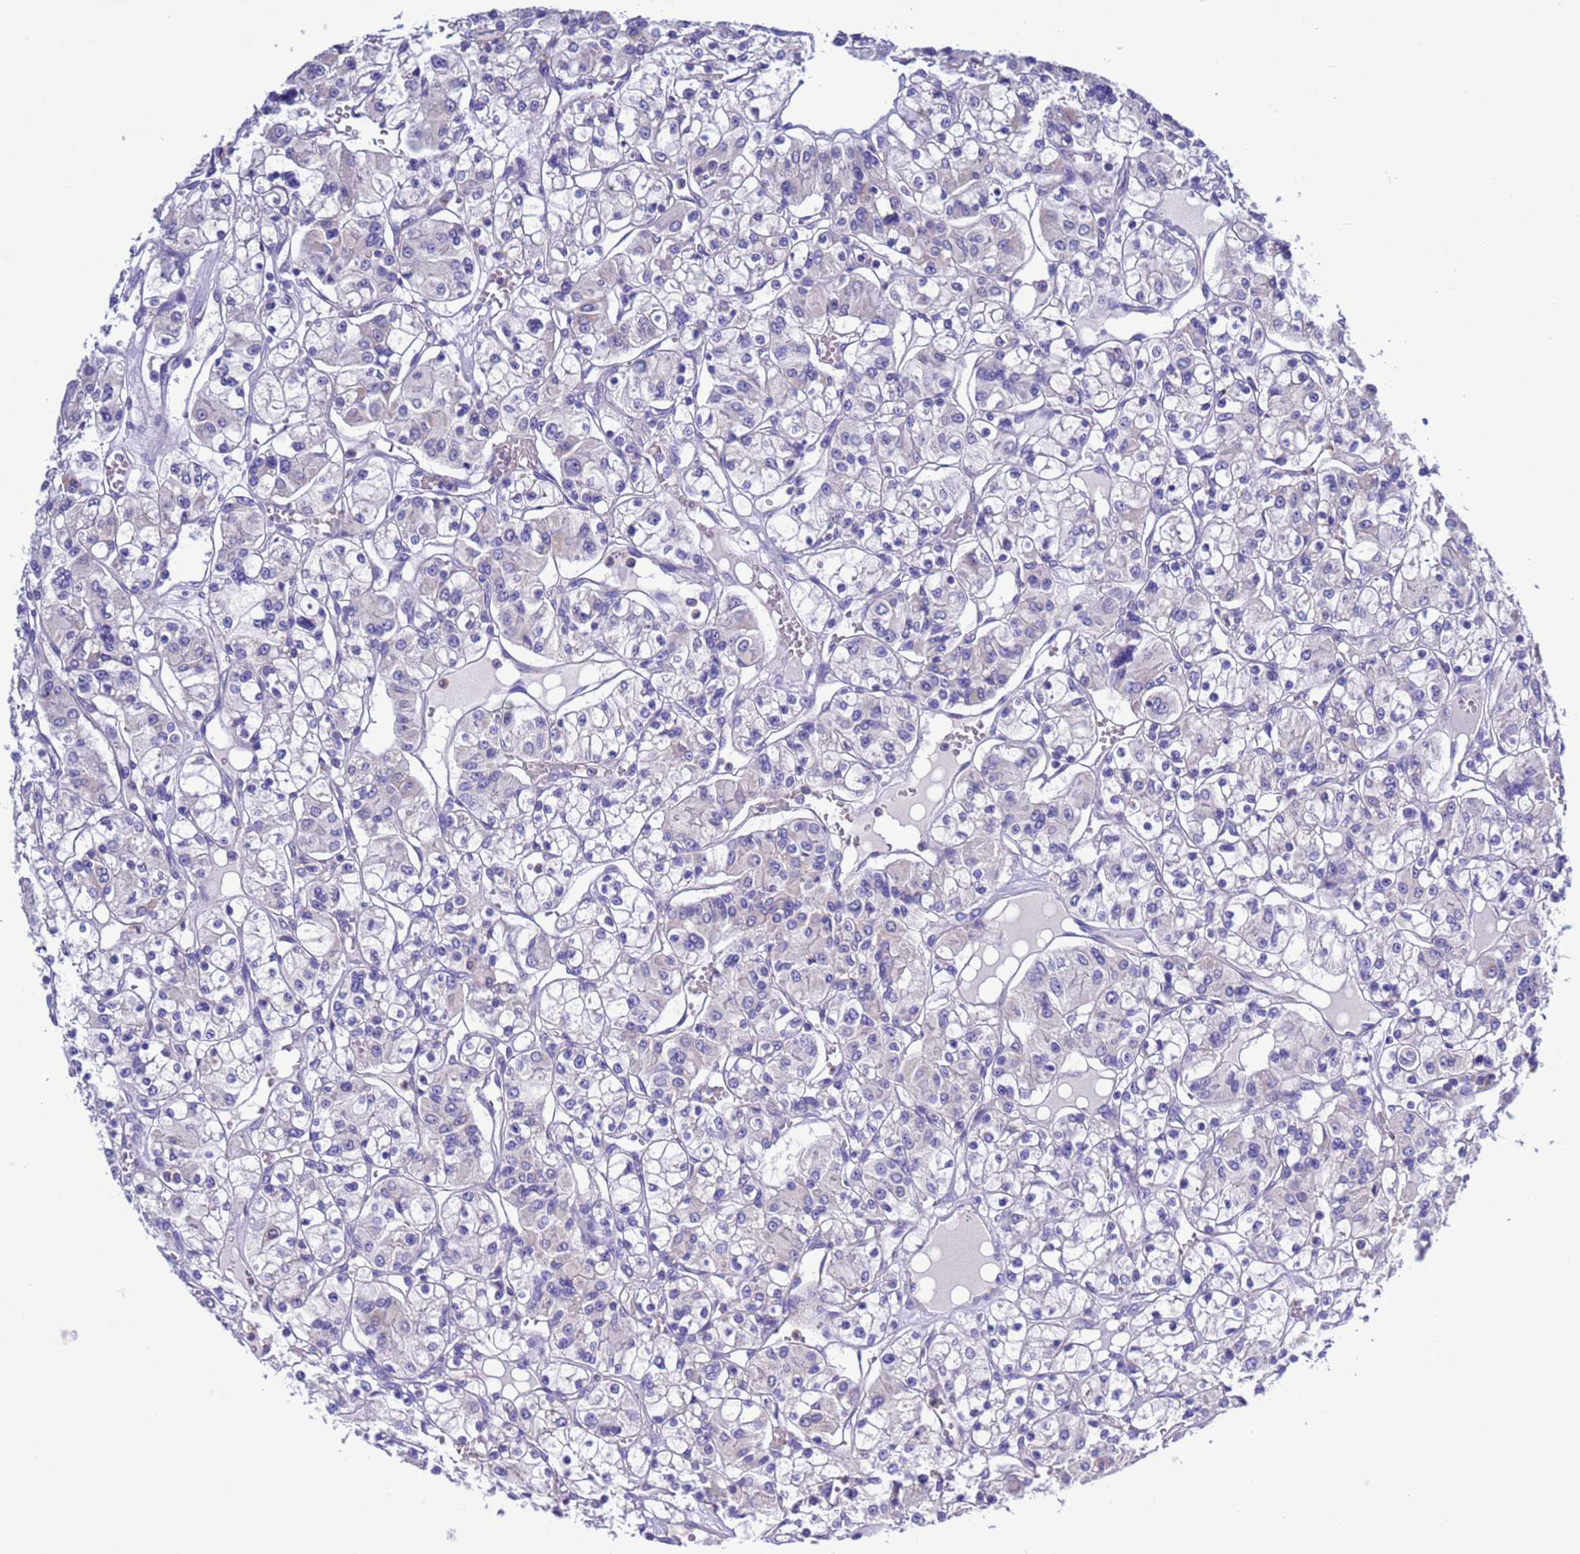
{"staining": {"intensity": "negative", "quantity": "none", "location": "none"}, "tissue": "renal cancer", "cell_type": "Tumor cells", "image_type": "cancer", "snomed": [{"axis": "morphology", "description": "Adenocarcinoma, NOS"}, {"axis": "topography", "description": "Kidney"}], "caption": "This is an immunohistochemistry (IHC) histopathology image of human renal cancer. There is no expression in tumor cells.", "gene": "KICS2", "patient": {"sex": "female", "age": 59}}